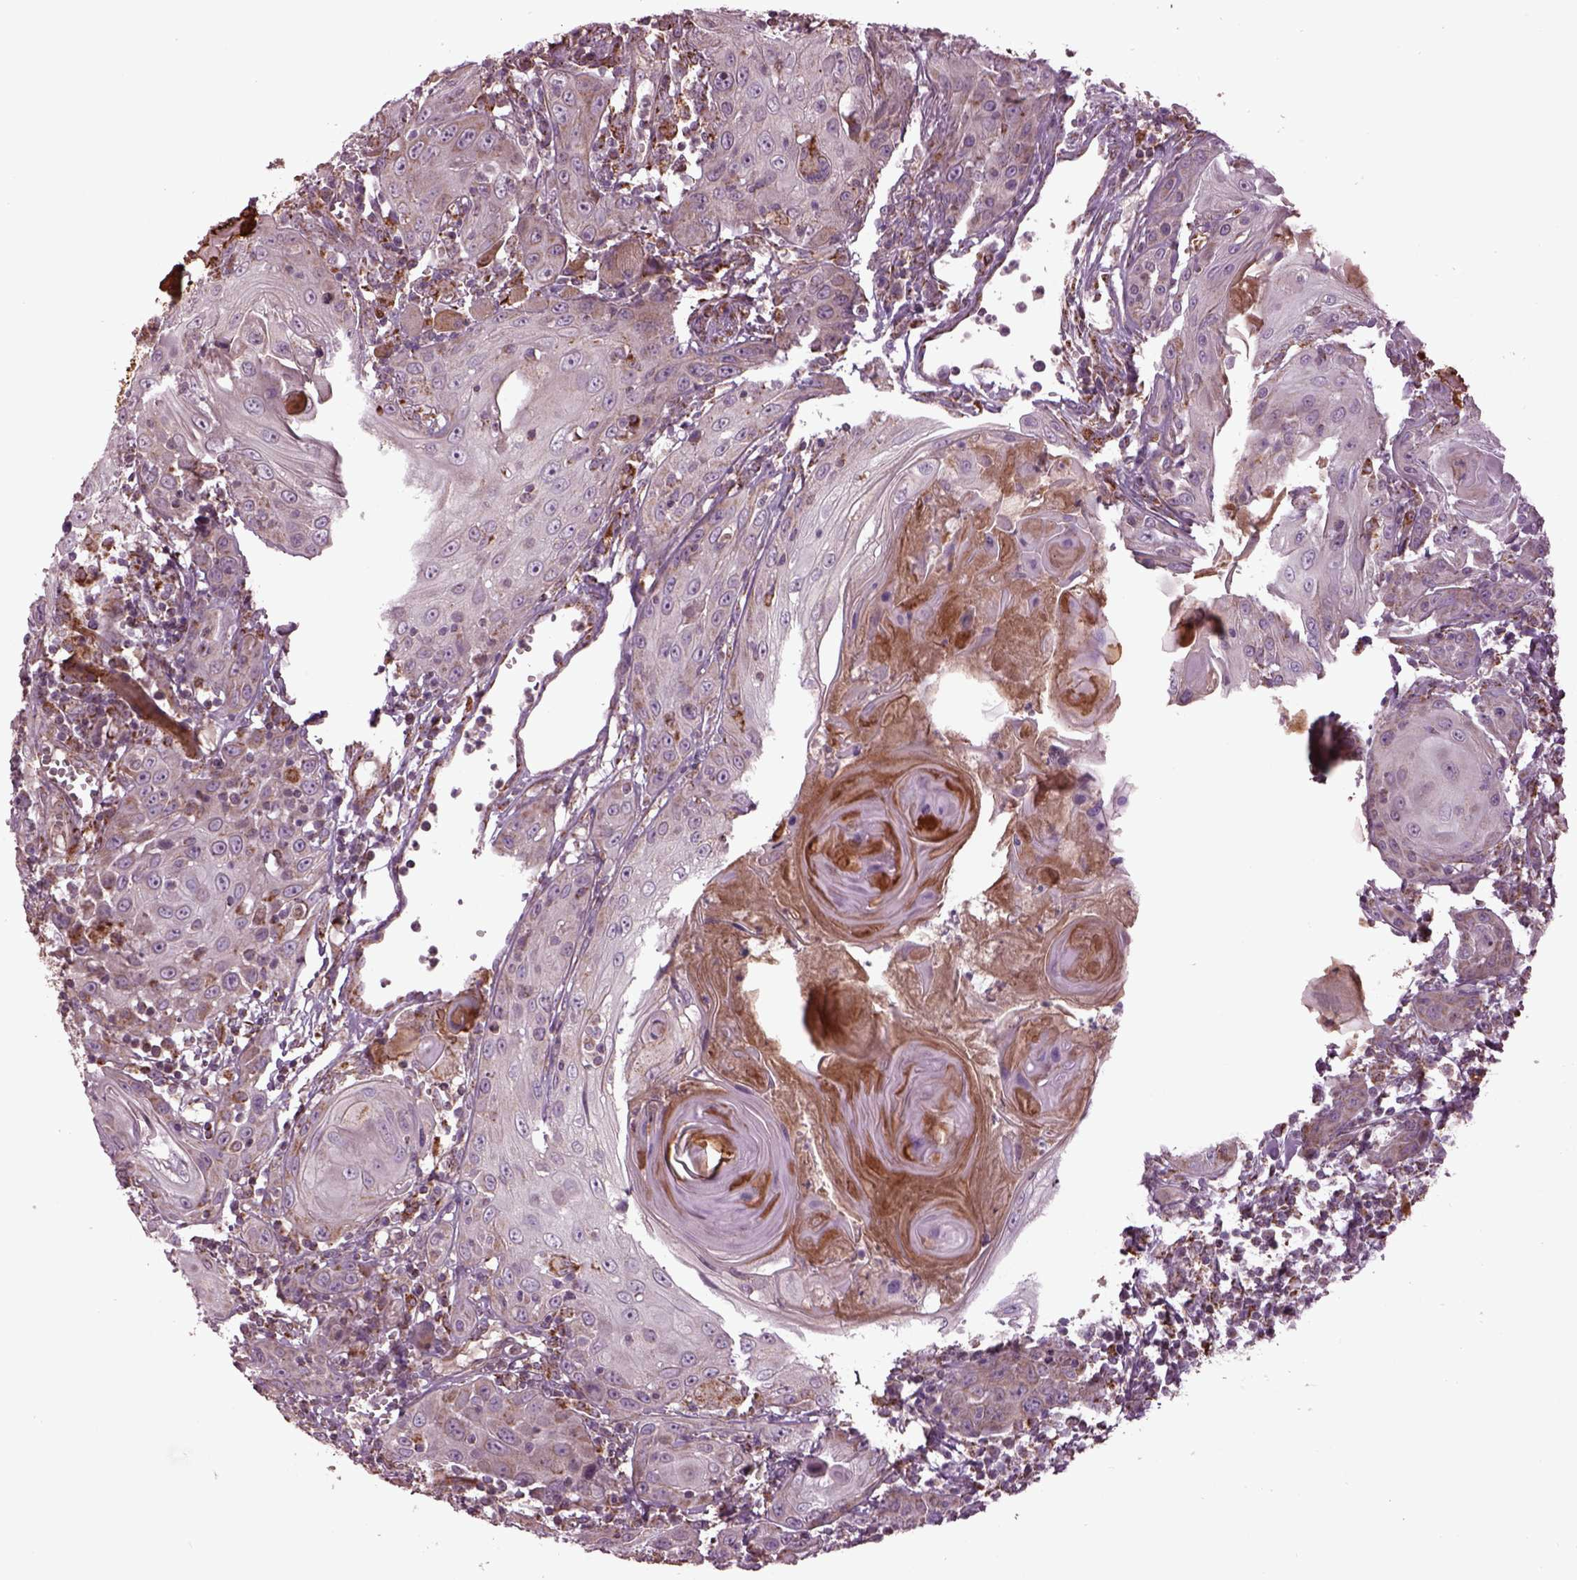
{"staining": {"intensity": "weak", "quantity": "25%-75%", "location": "cytoplasmic/membranous"}, "tissue": "head and neck cancer", "cell_type": "Tumor cells", "image_type": "cancer", "snomed": [{"axis": "morphology", "description": "Squamous cell carcinoma, NOS"}, {"axis": "topography", "description": "Head-Neck"}], "caption": "Immunohistochemistry histopathology image of head and neck cancer (squamous cell carcinoma) stained for a protein (brown), which reveals low levels of weak cytoplasmic/membranous expression in about 25%-75% of tumor cells.", "gene": "TMEM254", "patient": {"sex": "female", "age": 80}}